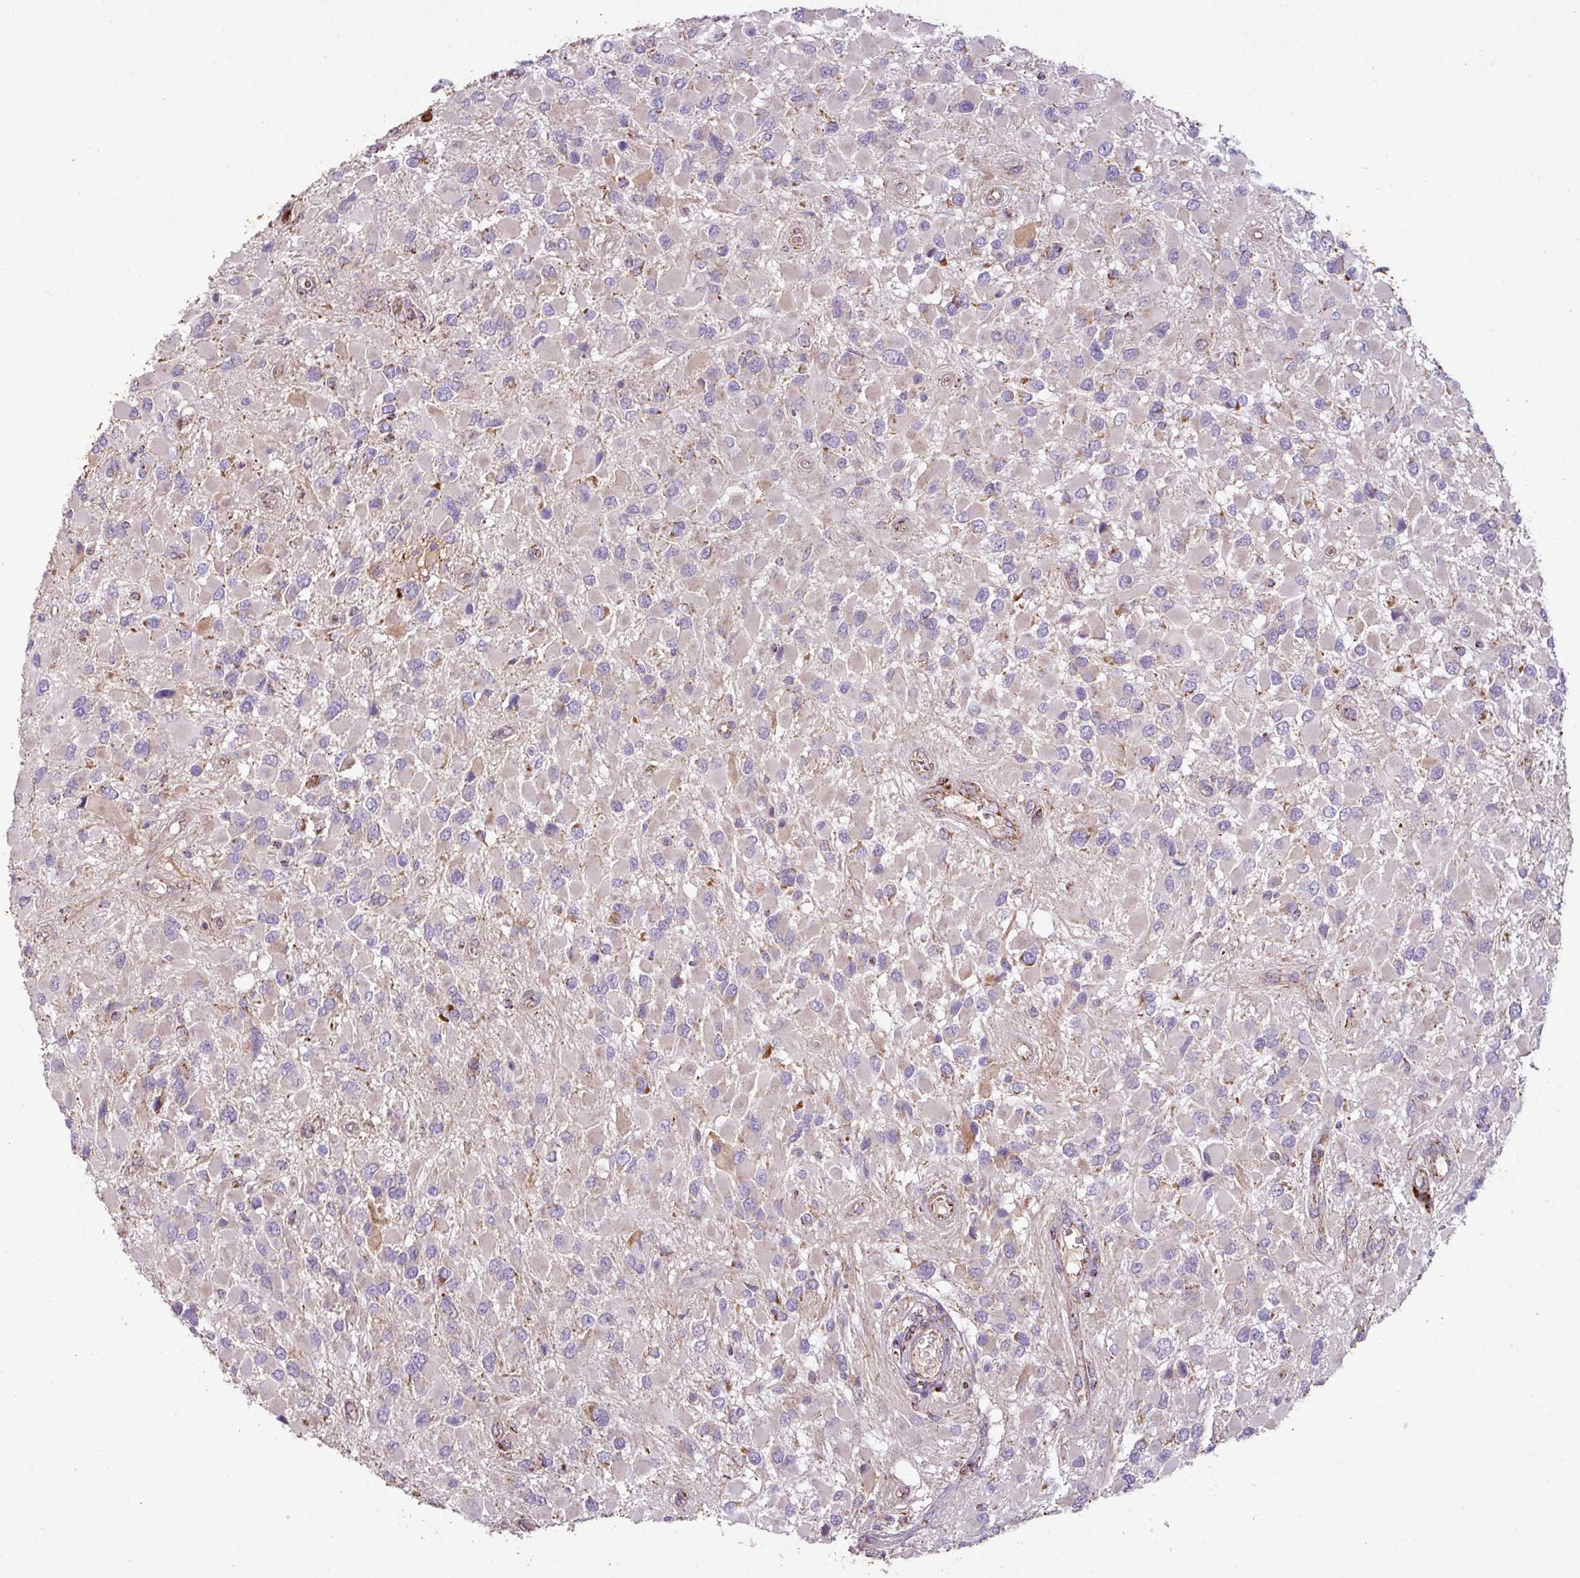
{"staining": {"intensity": "negative", "quantity": "none", "location": "none"}, "tissue": "glioma", "cell_type": "Tumor cells", "image_type": "cancer", "snomed": [{"axis": "morphology", "description": "Glioma, malignant, High grade"}, {"axis": "topography", "description": "Brain"}], "caption": "Immunohistochemical staining of glioma reveals no significant positivity in tumor cells.", "gene": "SQOR", "patient": {"sex": "male", "age": 53}}